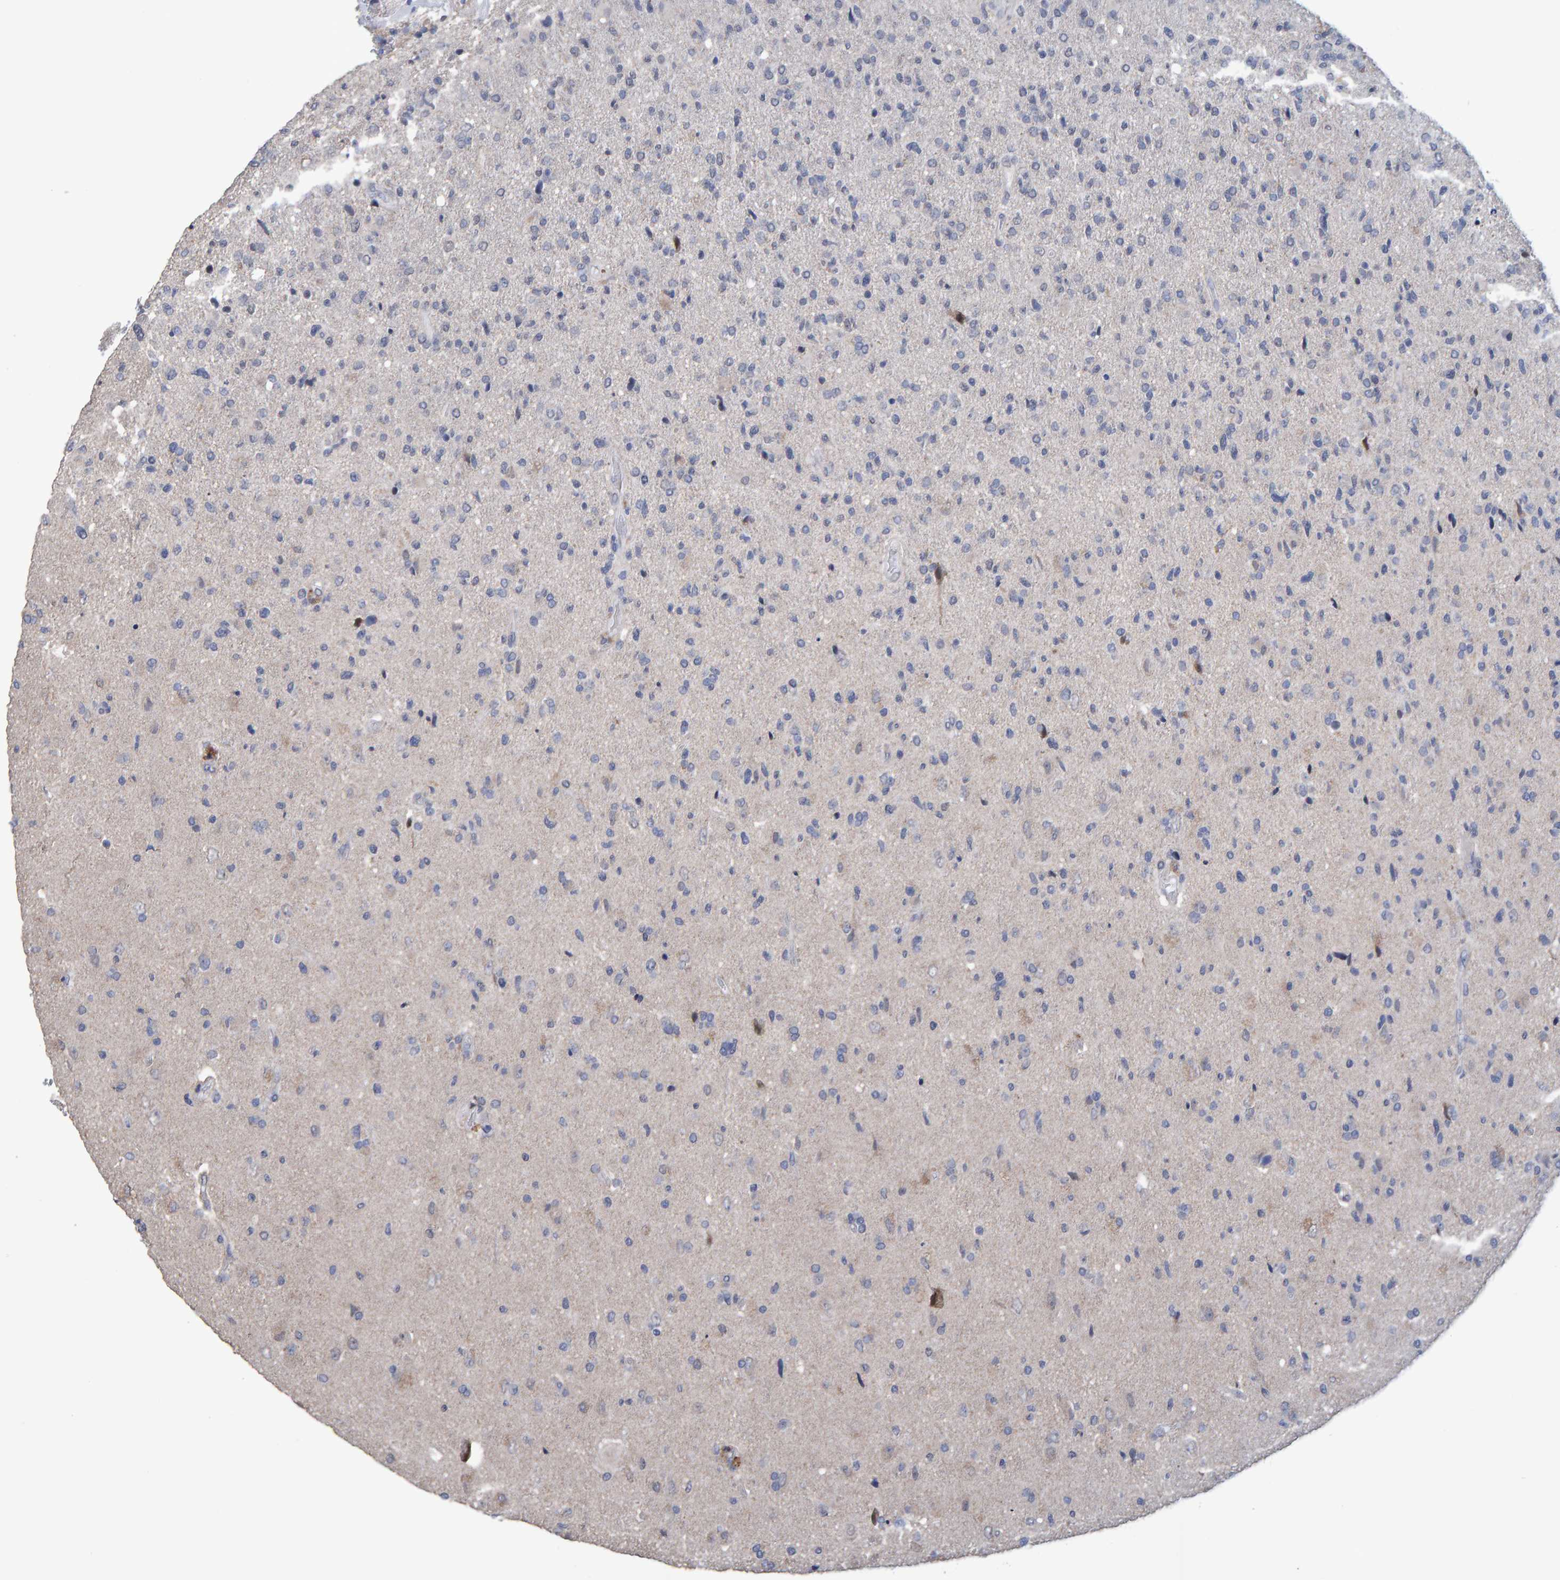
{"staining": {"intensity": "negative", "quantity": "none", "location": "none"}, "tissue": "glioma", "cell_type": "Tumor cells", "image_type": "cancer", "snomed": [{"axis": "morphology", "description": "Glioma, malignant, High grade"}, {"axis": "topography", "description": "Brain"}], "caption": "DAB (3,3'-diaminobenzidine) immunohistochemical staining of human malignant glioma (high-grade) demonstrates no significant expression in tumor cells.", "gene": "USP43", "patient": {"sex": "male", "age": 72}}